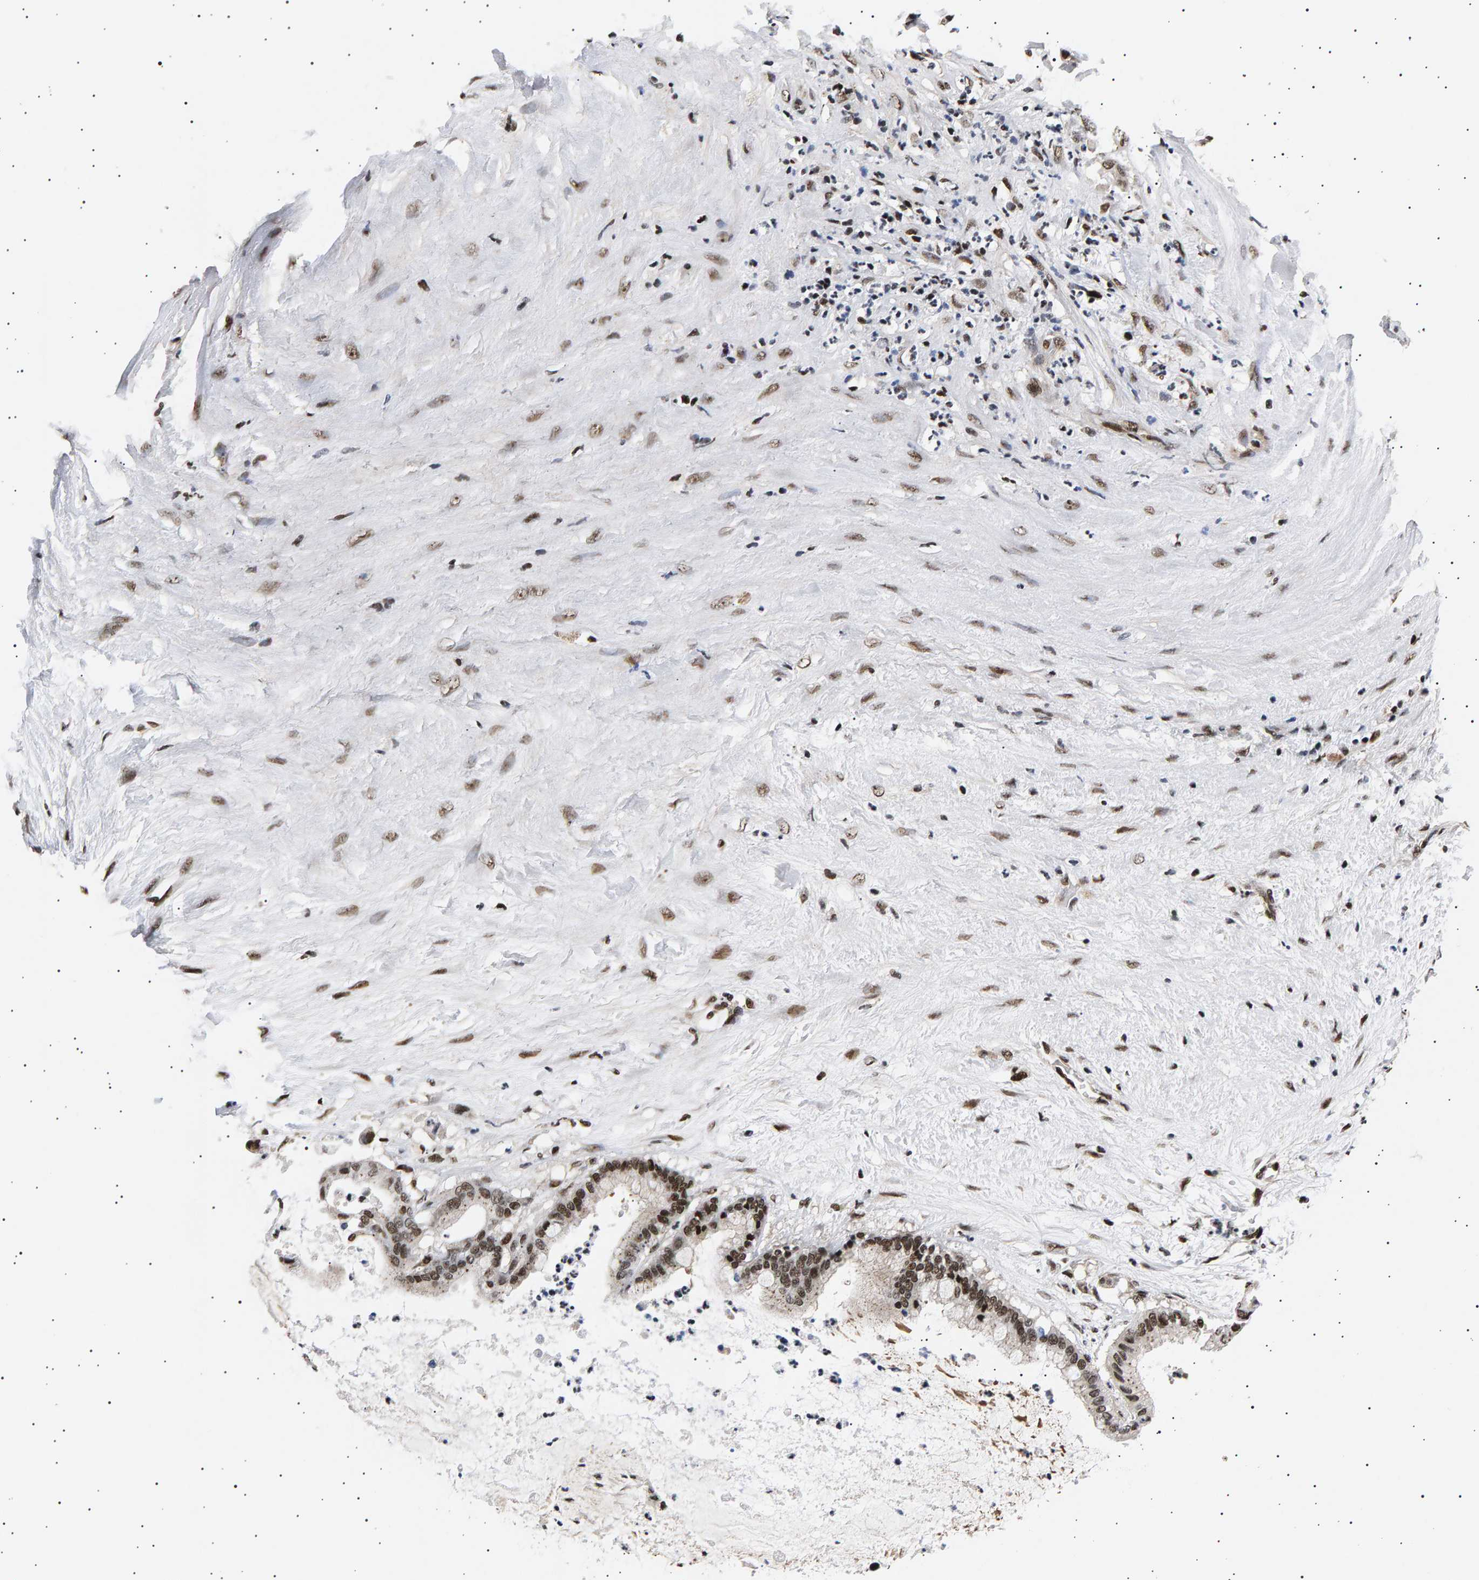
{"staining": {"intensity": "strong", "quantity": ">75%", "location": "nuclear"}, "tissue": "pancreatic cancer", "cell_type": "Tumor cells", "image_type": "cancer", "snomed": [{"axis": "morphology", "description": "Adenocarcinoma, NOS"}, {"axis": "topography", "description": "Pancreas"}], "caption": "An image showing strong nuclear positivity in about >75% of tumor cells in pancreatic cancer (adenocarcinoma), as visualized by brown immunohistochemical staining.", "gene": "ANKRD40", "patient": {"sex": "male", "age": 41}}